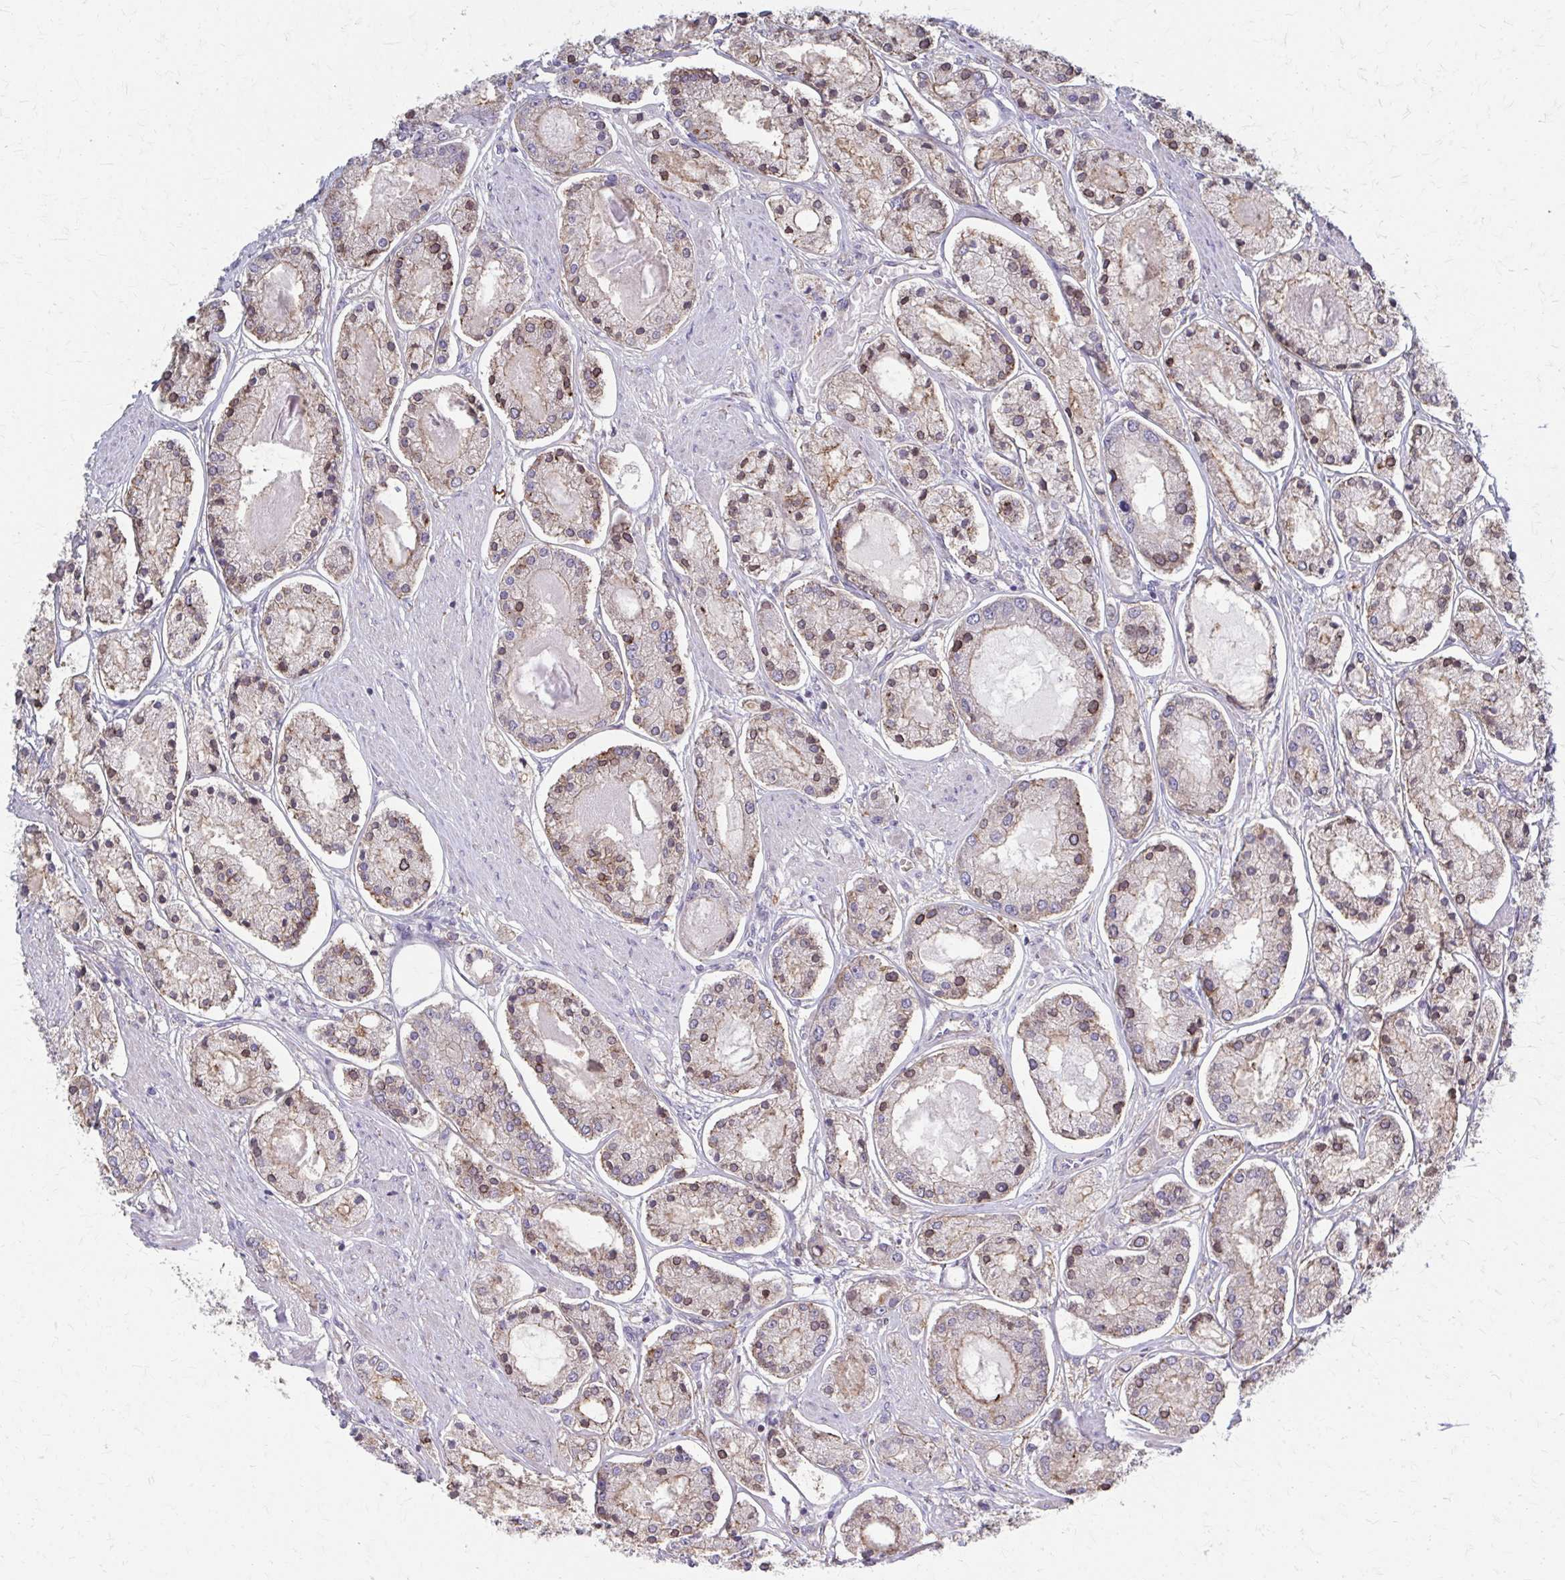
{"staining": {"intensity": "weak", "quantity": "<25%", "location": "cytoplasmic/membranous"}, "tissue": "prostate cancer", "cell_type": "Tumor cells", "image_type": "cancer", "snomed": [{"axis": "morphology", "description": "Adenocarcinoma, High grade"}, {"axis": "topography", "description": "Prostate"}], "caption": "High magnification brightfield microscopy of prostate high-grade adenocarcinoma stained with DAB (3,3'-diaminobenzidine) (brown) and counterstained with hematoxylin (blue): tumor cells show no significant positivity.", "gene": "MMP14", "patient": {"sex": "male", "age": 66}}